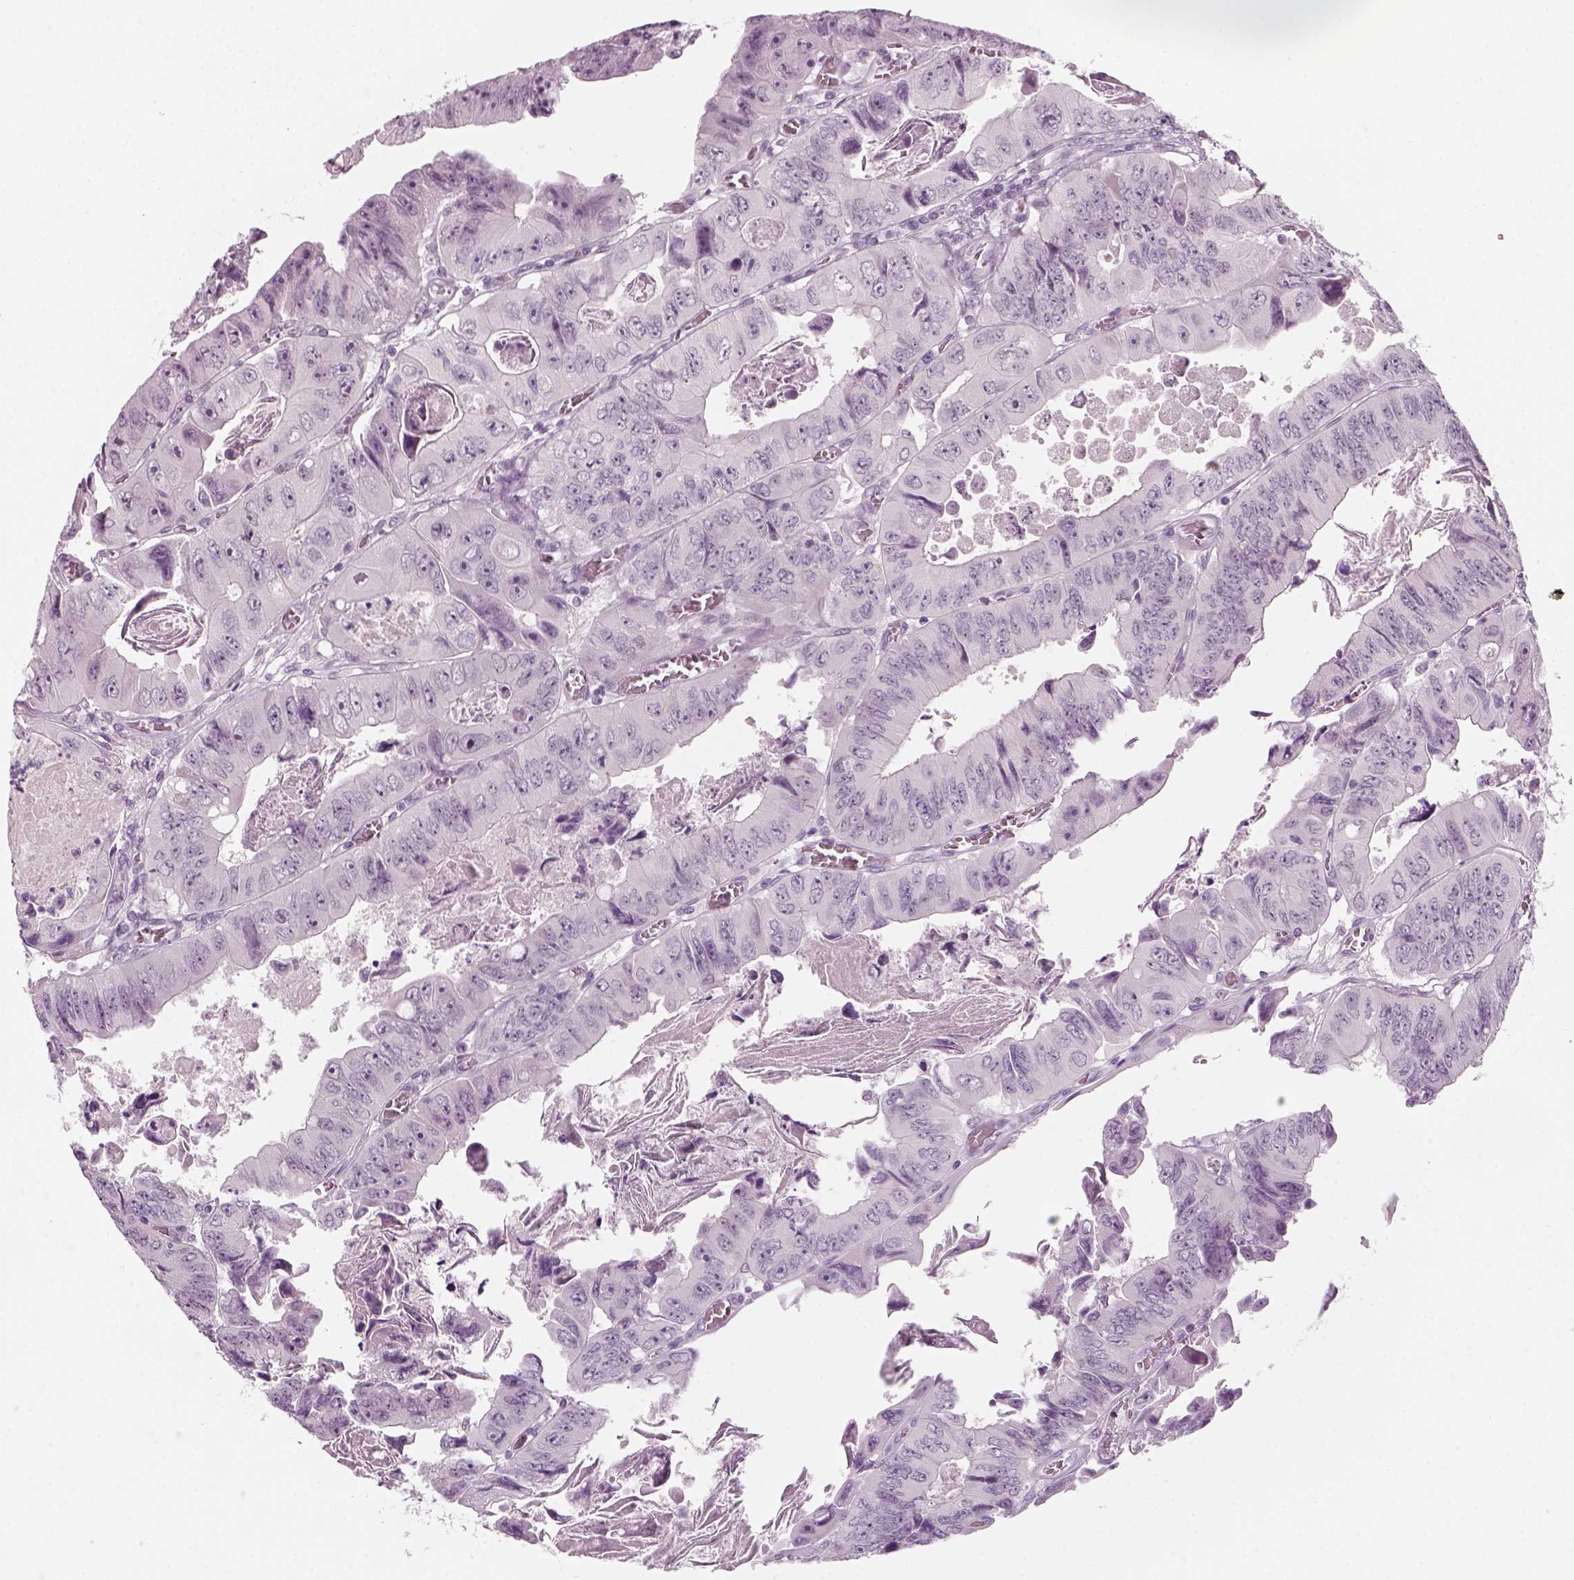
{"staining": {"intensity": "negative", "quantity": "none", "location": "none"}, "tissue": "colorectal cancer", "cell_type": "Tumor cells", "image_type": "cancer", "snomed": [{"axis": "morphology", "description": "Adenocarcinoma, NOS"}, {"axis": "topography", "description": "Colon"}], "caption": "This is an immunohistochemistry histopathology image of adenocarcinoma (colorectal). There is no positivity in tumor cells.", "gene": "KRT75", "patient": {"sex": "female", "age": 84}}